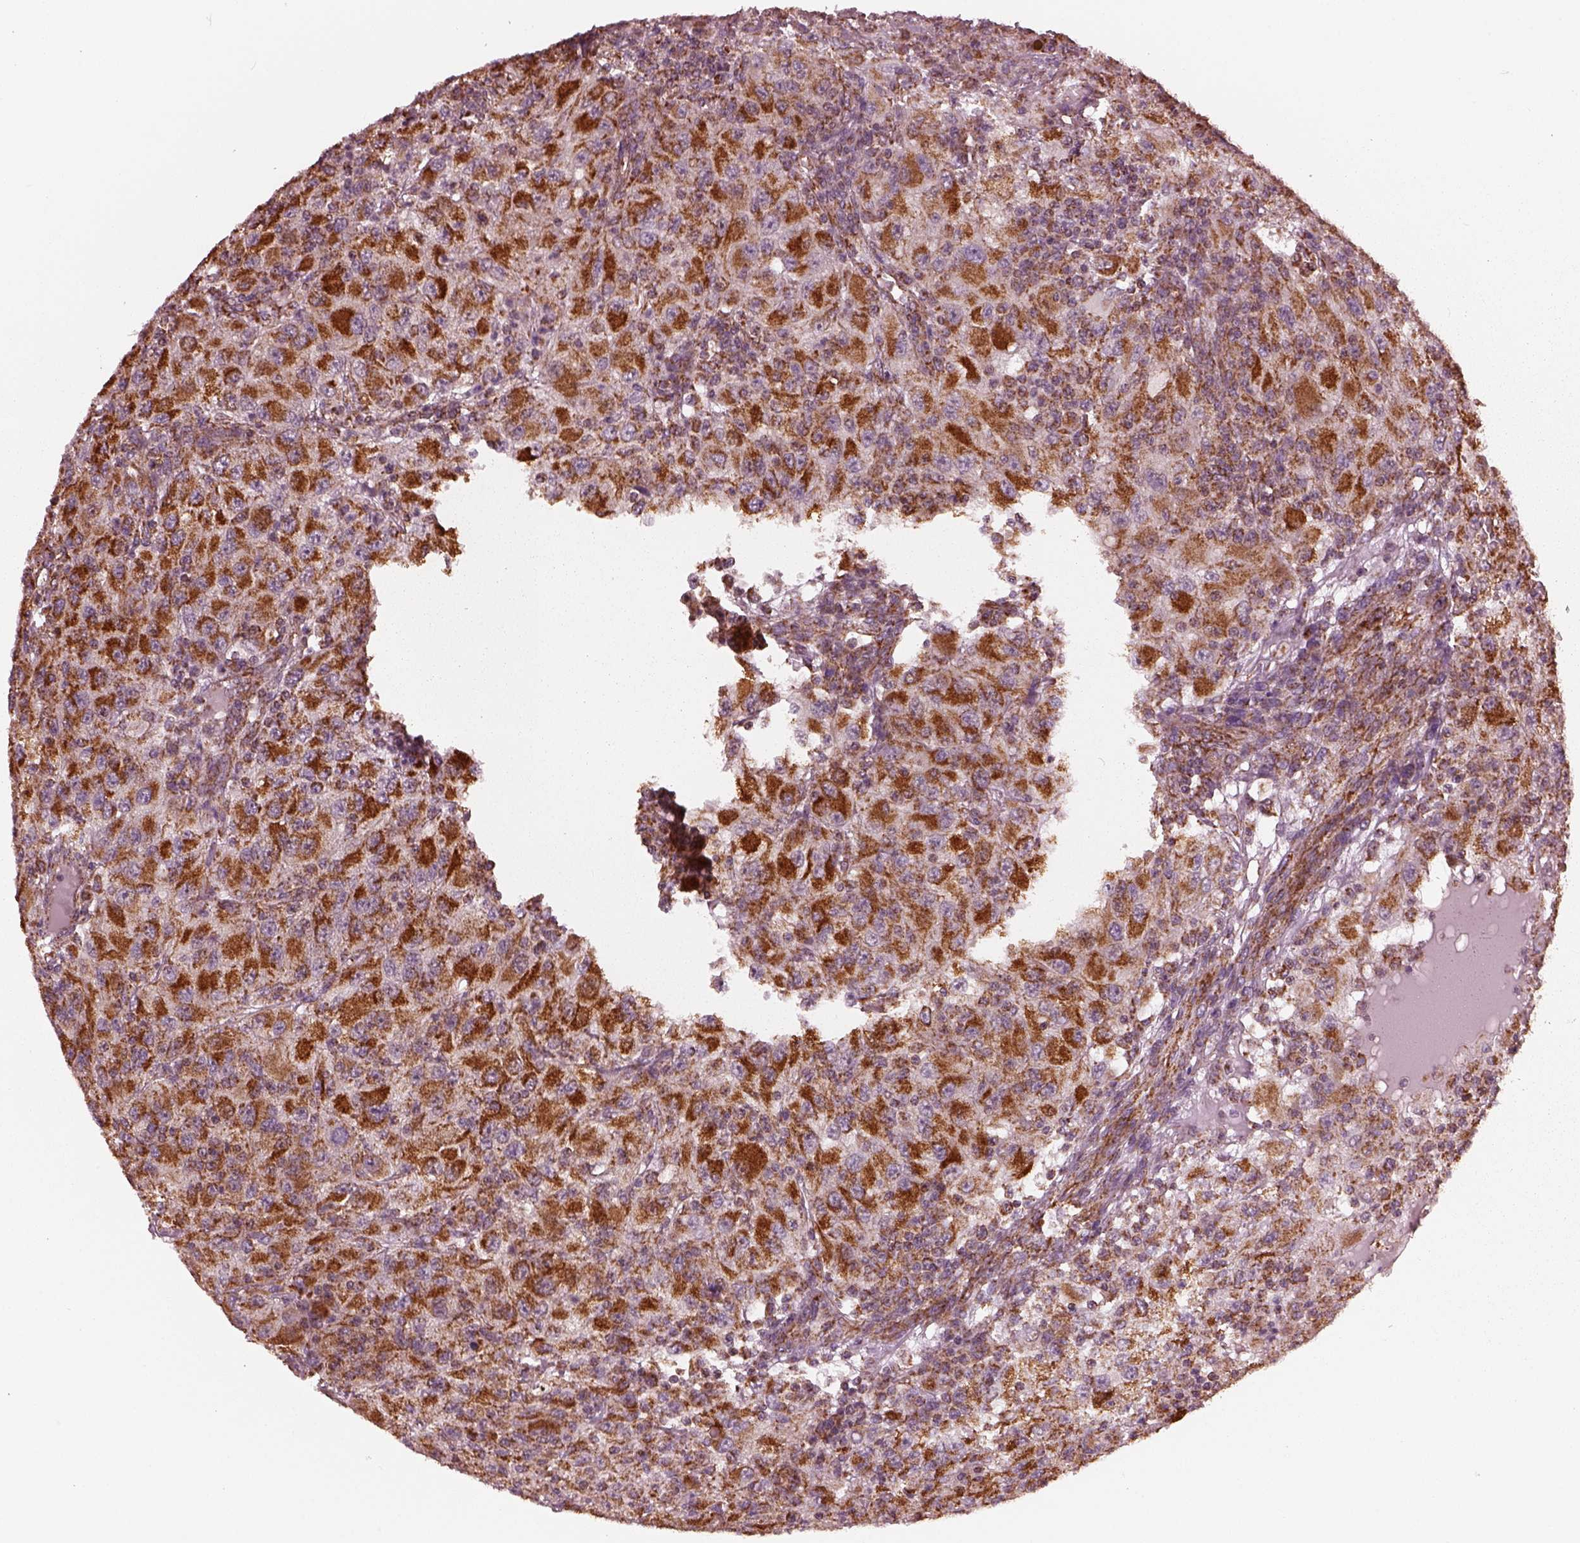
{"staining": {"intensity": "moderate", "quantity": "25%-75%", "location": "cytoplasmic/membranous"}, "tissue": "renal cancer", "cell_type": "Tumor cells", "image_type": "cancer", "snomed": [{"axis": "morphology", "description": "Adenocarcinoma, NOS"}, {"axis": "topography", "description": "Kidney"}], "caption": "Tumor cells demonstrate medium levels of moderate cytoplasmic/membranous expression in about 25%-75% of cells in human renal cancer (adenocarcinoma).", "gene": "NDUFB10", "patient": {"sex": "female", "age": 67}}